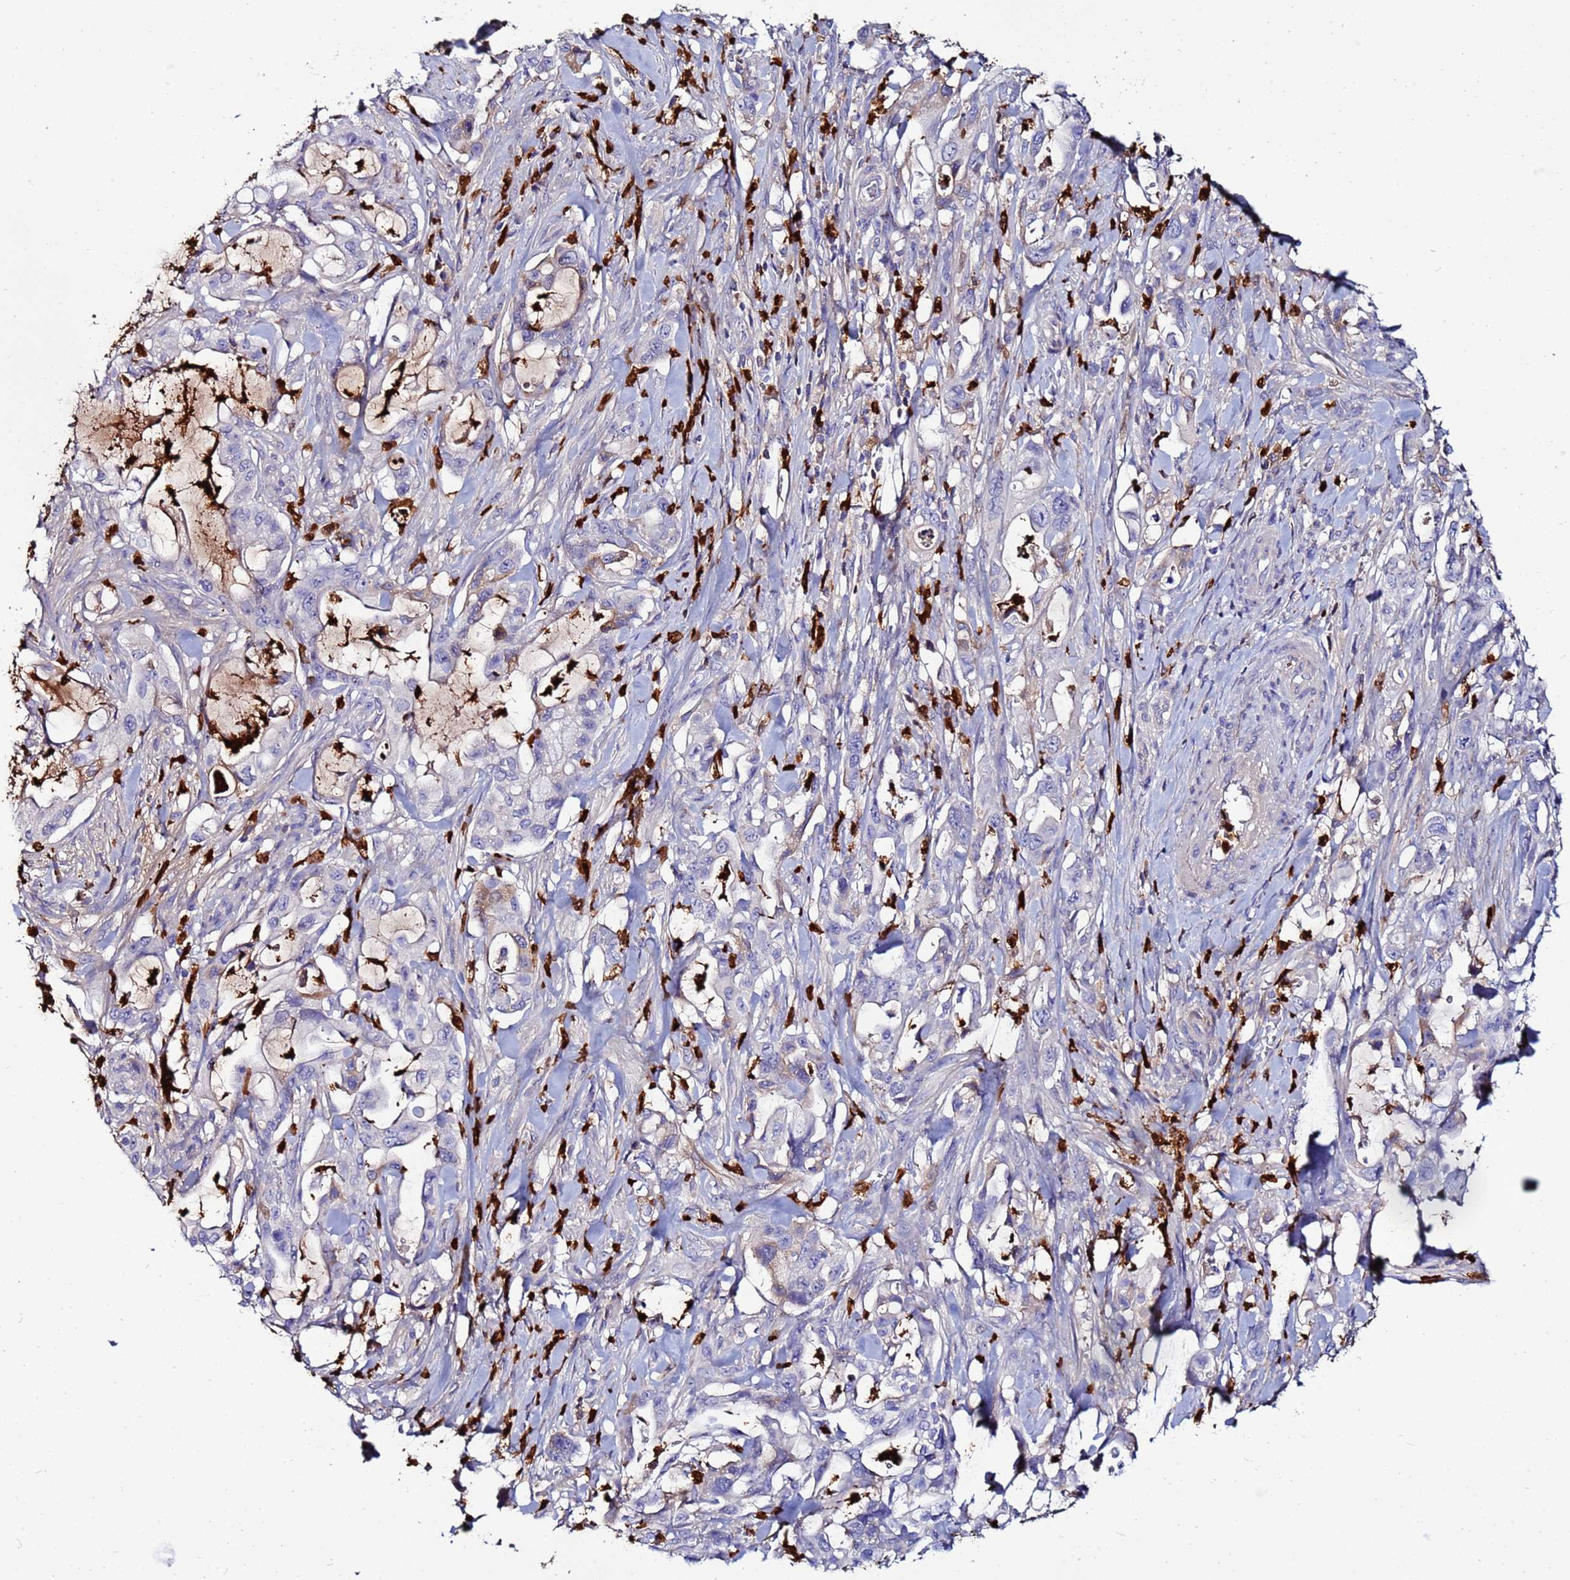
{"staining": {"intensity": "negative", "quantity": "none", "location": "none"}, "tissue": "pancreatic cancer", "cell_type": "Tumor cells", "image_type": "cancer", "snomed": [{"axis": "morphology", "description": "Adenocarcinoma, NOS"}, {"axis": "topography", "description": "Pancreas"}], "caption": "Tumor cells show no significant expression in pancreatic cancer (adenocarcinoma).", "gene": "TUBAL3", "patient": {"sex": "female", "age": 61}}